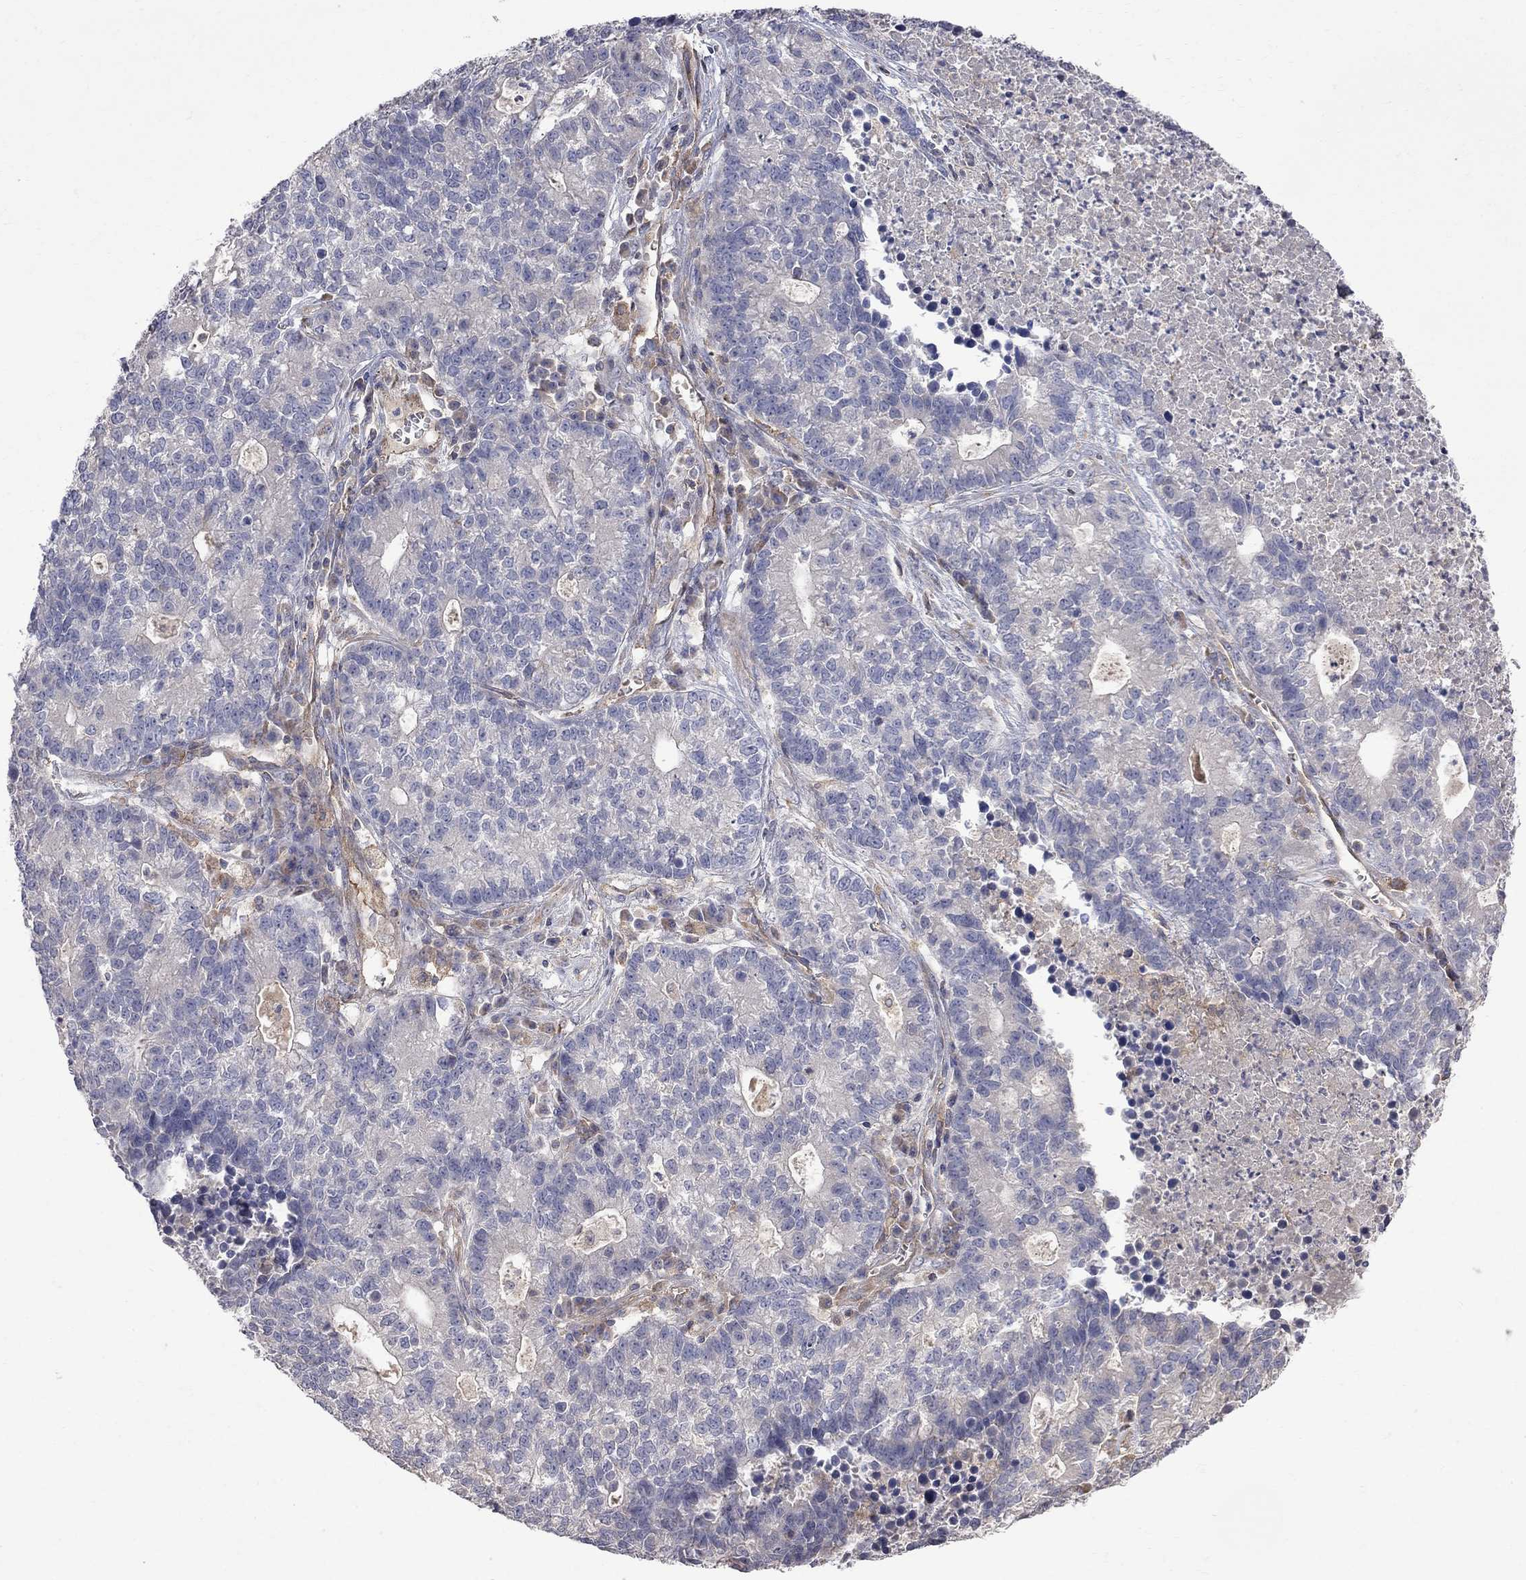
{"staining": {"intensity": "negative", "quantity": "none", "location": "none"}, "tissue": "lung cancer", "cell_type": "Tumor cells", "image_type": "cancer", "snomed": [{"axis": "morphology", "description": "Adenocarcinoma, NOS"}, {"axis": "topography", "description": "Lung"}], "caption": "Tumor cells are negative for brown protein staining in lung adenocarcinoma. Nuclei are stained in blue.", "gene": "ABI3", "patient": {"sex": "male", "age": 57}}